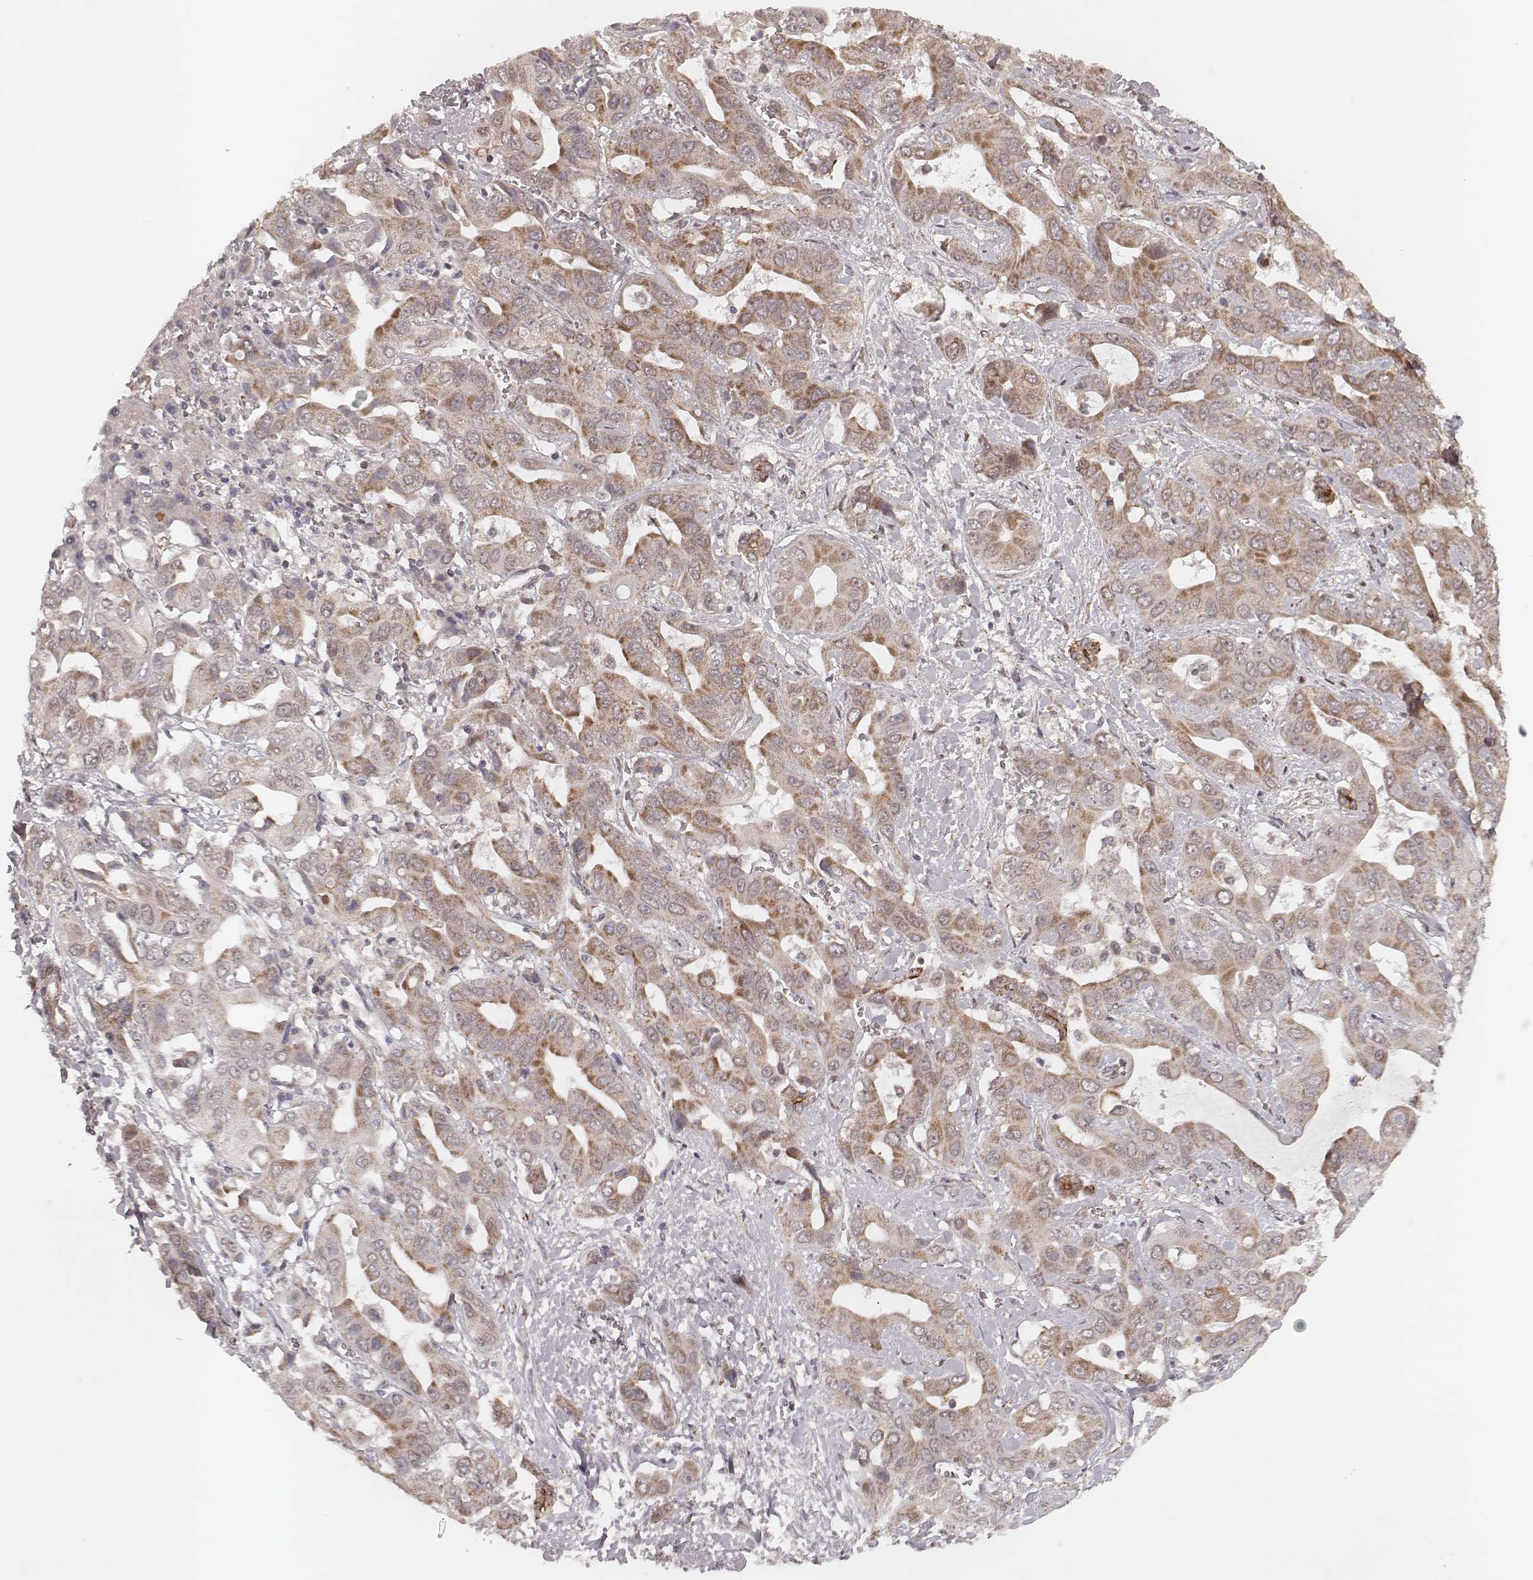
{"staining": {"intensity": "moderate", "quantity": ">75%", "location": "cytoplasmic/membranous"}, "tissue": "liver cancer", "cell_type": "Tumor cells", "image_type": "cancer", "snomed": [{"axis": "morphology", "description": "Cholangiocarcinoma"}, {"axis": "topography", "description": "Liver"}], "caption": "Immunohistochemical staining of liver cancer shows moderate cytoplasmic/membranous protein positivity in about >75% of tumor cells.", "gene": "NDUFA7", "patient": {"sex": "female", "age": 52}}